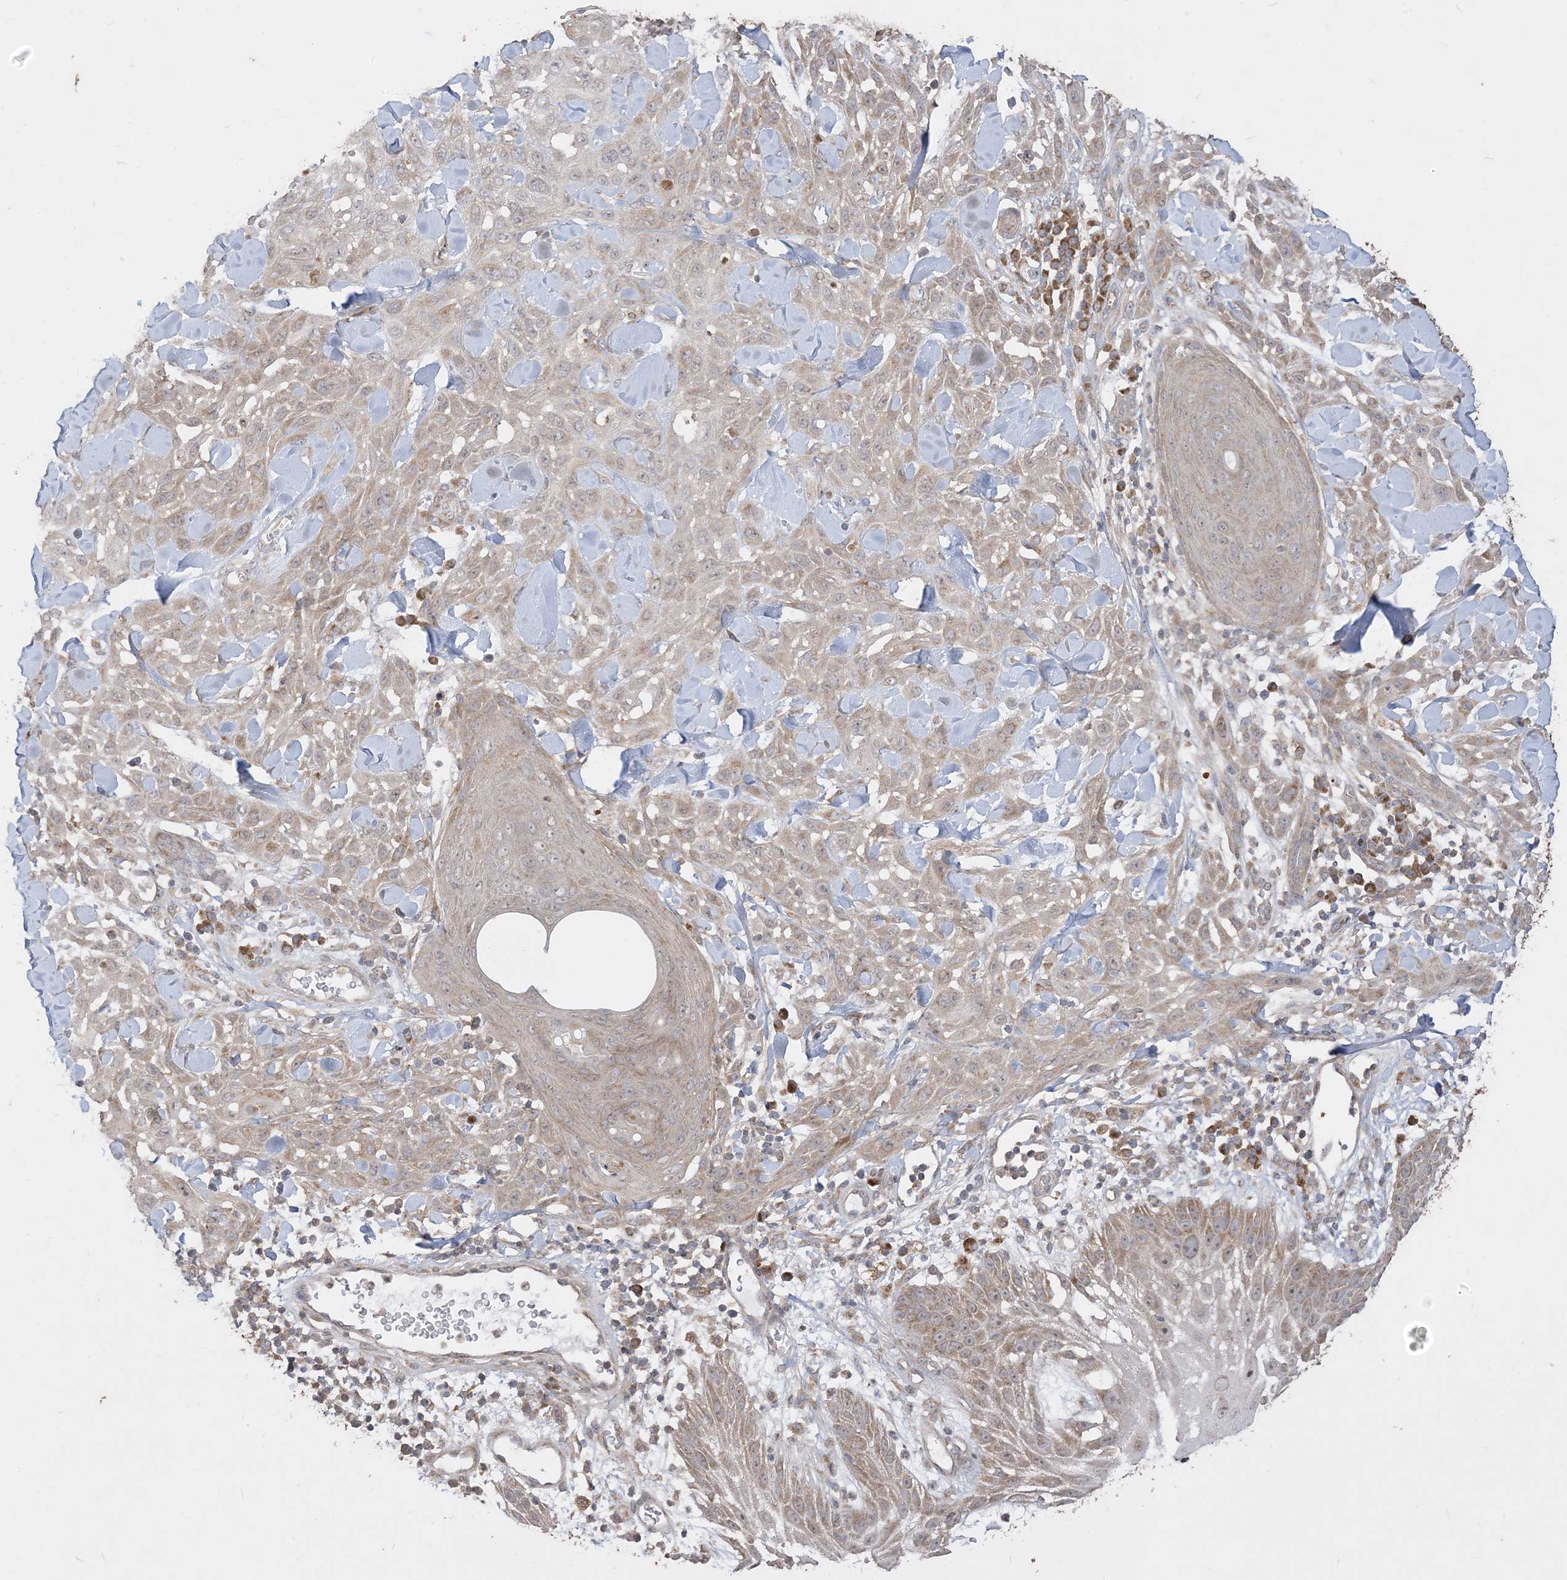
{"staining": {"intensity": "moderate", "quantity": ">75%", "location": "cytoplasmic/membranous,nuclear"}, "tissue": "skin cancer", "cell_type": "Tumor cells", "image_type": "cancer", "snomed": [{"axis": "morphology", "description": "Squamous cell carcinoma, NOS"}, {"axis": "topography", "description": "Skin"}], "caption": "There is medium levels of moderate cytoplasmic/membranous and nuclear positivity in tumor cells of skin cancer, as demonstrated by immunohistochemical staining (brown color).", "gene": "SIRT3", "patient": {"sex": "male", "age": 24}}